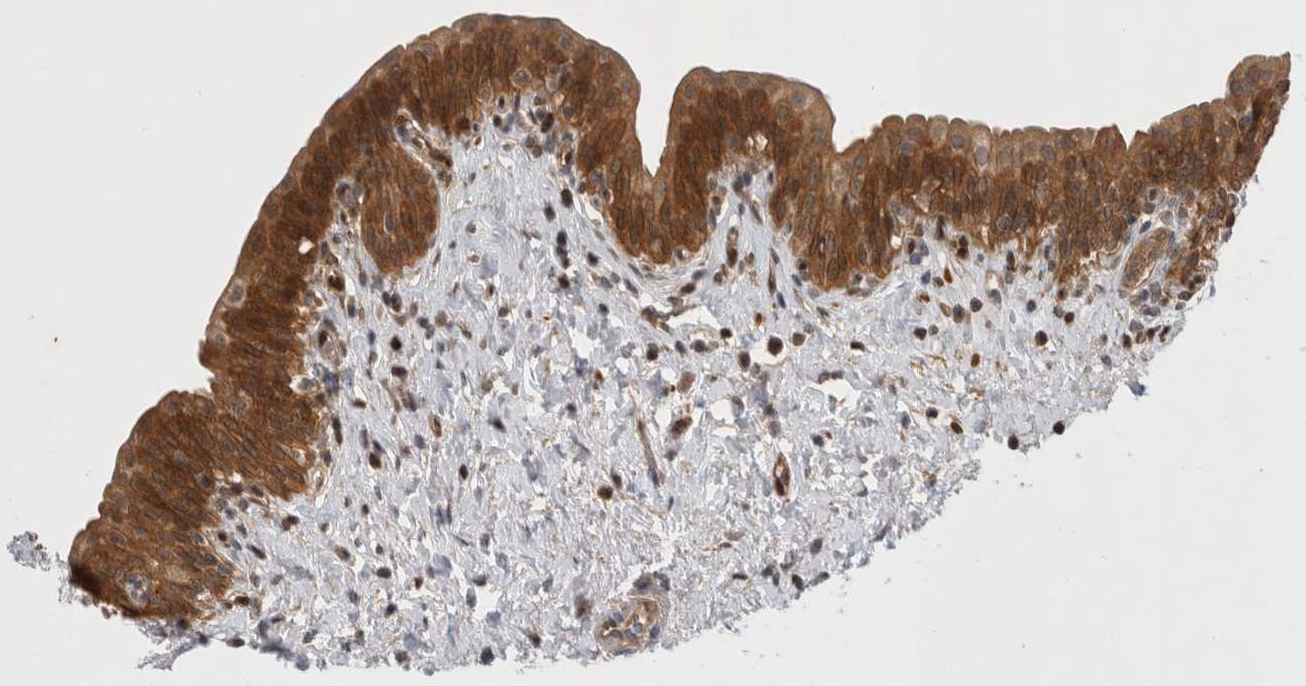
{"staining": {"intensity": "strong", "quantity": ">75%", "location": "cytoplasmic/membranous"}, "tissue": "urinary bladder", "cell_type": "Urothelial cells", "image_type": "normal", "snomed": [{"axis": "morphology", "description": "Normal tissue, NOS"}, {"axis": "topography", "description": "Urinary bladder"}], "caption": "Benign urinary bladder shows strong cytoplasmic/membranous expression in about >75% of urothelial cells.", "gene": "ASTN2", "patient": {"sex": "male", "age": 83}}